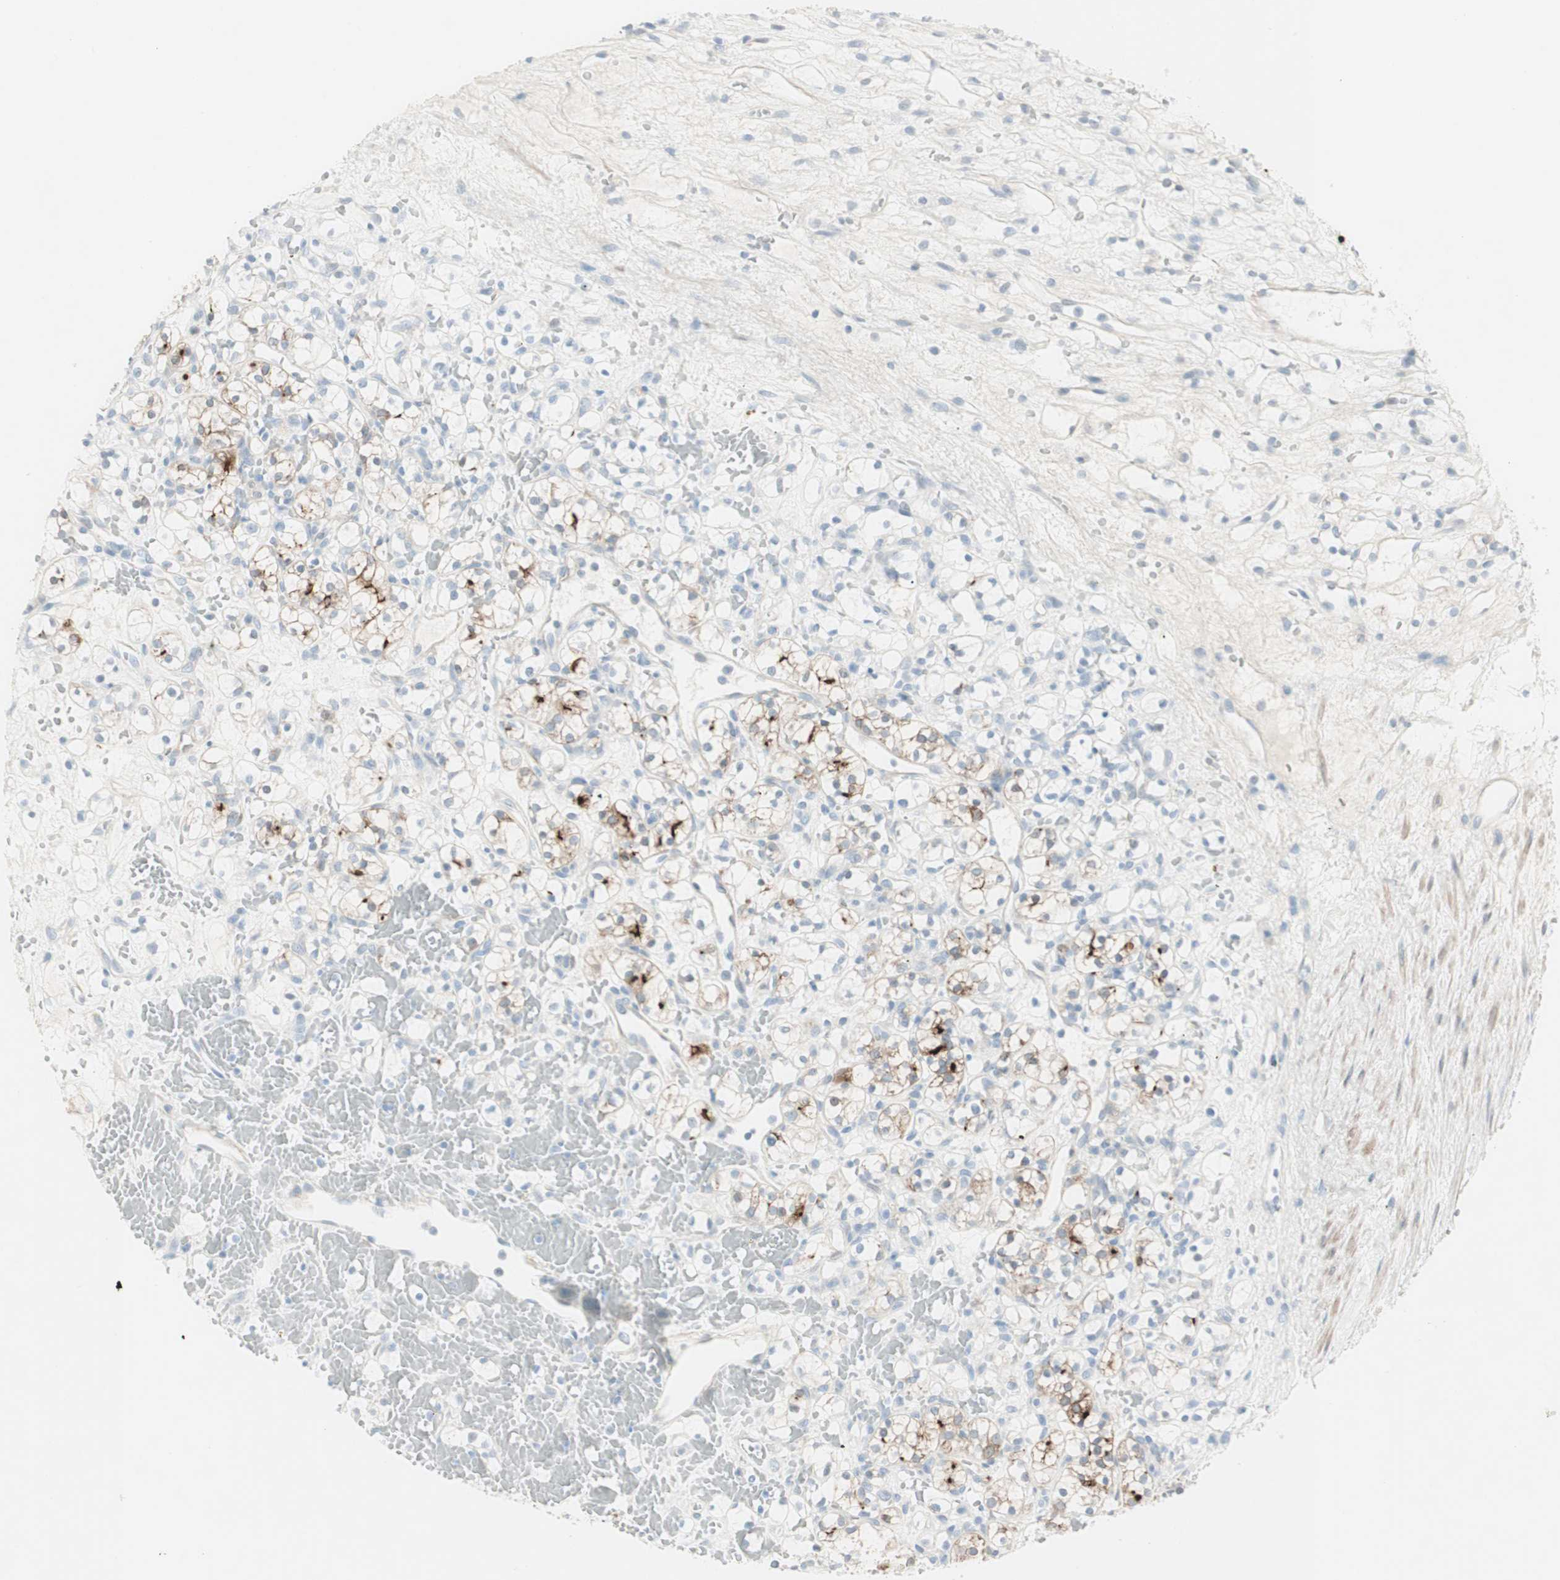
{"staining": {"intensity": "moderate", "quantity": "25%-75%", "location": "cytoplasmic/membranous"}, "tissue": "renal cancer", "cell_type": "Tumor cells", "image_type": "cancer", "snomed": [{"axis": "morphology", "description": "Adenocarcinoma, NOS"}, {"axis": "topography", "description": "Kidney"}], "caption": "This image shows immunohistochemistry staining of renal adenocarcinoma, with medium moderate cytoplasmic/membranous expression in about 25%-75% of tumor cells.", "gene": "CDHR5", "patient": {"sex": "female", "age": 60}}